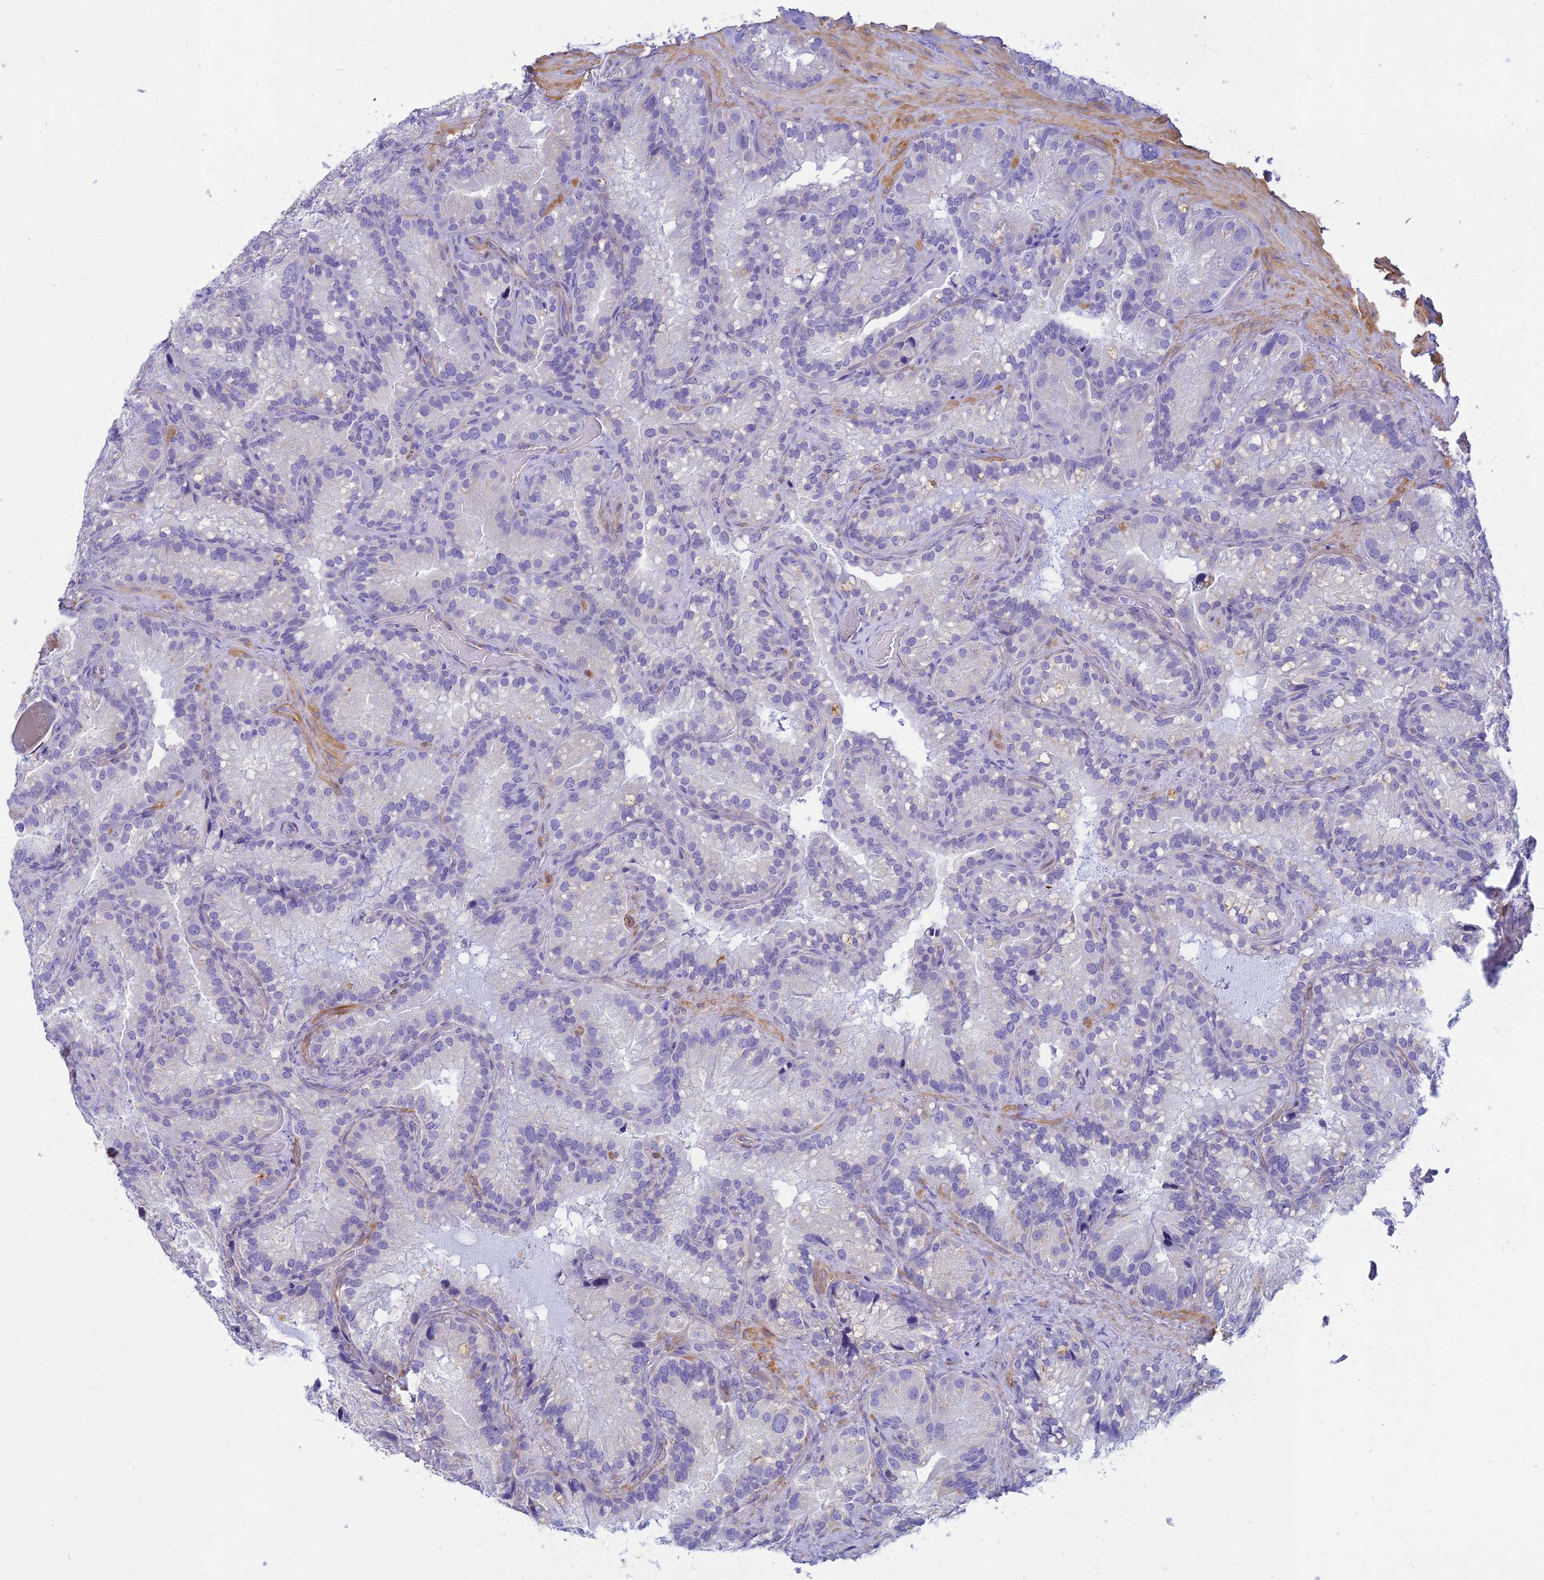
{"staining": {"intensity": "negative", "quantity": "none", "location": "none"}, "tissue": "seminal vesicle", "cell_type": "Glandular cells", "image_type": "normal", "snomed": [{"axis": "morphology", "description": "Normal tissue, NOS"}, {"axis": "topography", "description": "Prostate"}, {"axis": "topography", "description": "Seminal veicle"}], "caption": "This is a micrograph of immunohistochemistry staining of normal seminal vesicle, which shows no positivity in glandular cells. (DAB (3,3'-diaminobenzidine) IHC visualized using brightfield microscopy, high magnification).", "gene": "FBXW4", "patient": {"sex": "male", "age": 68}}